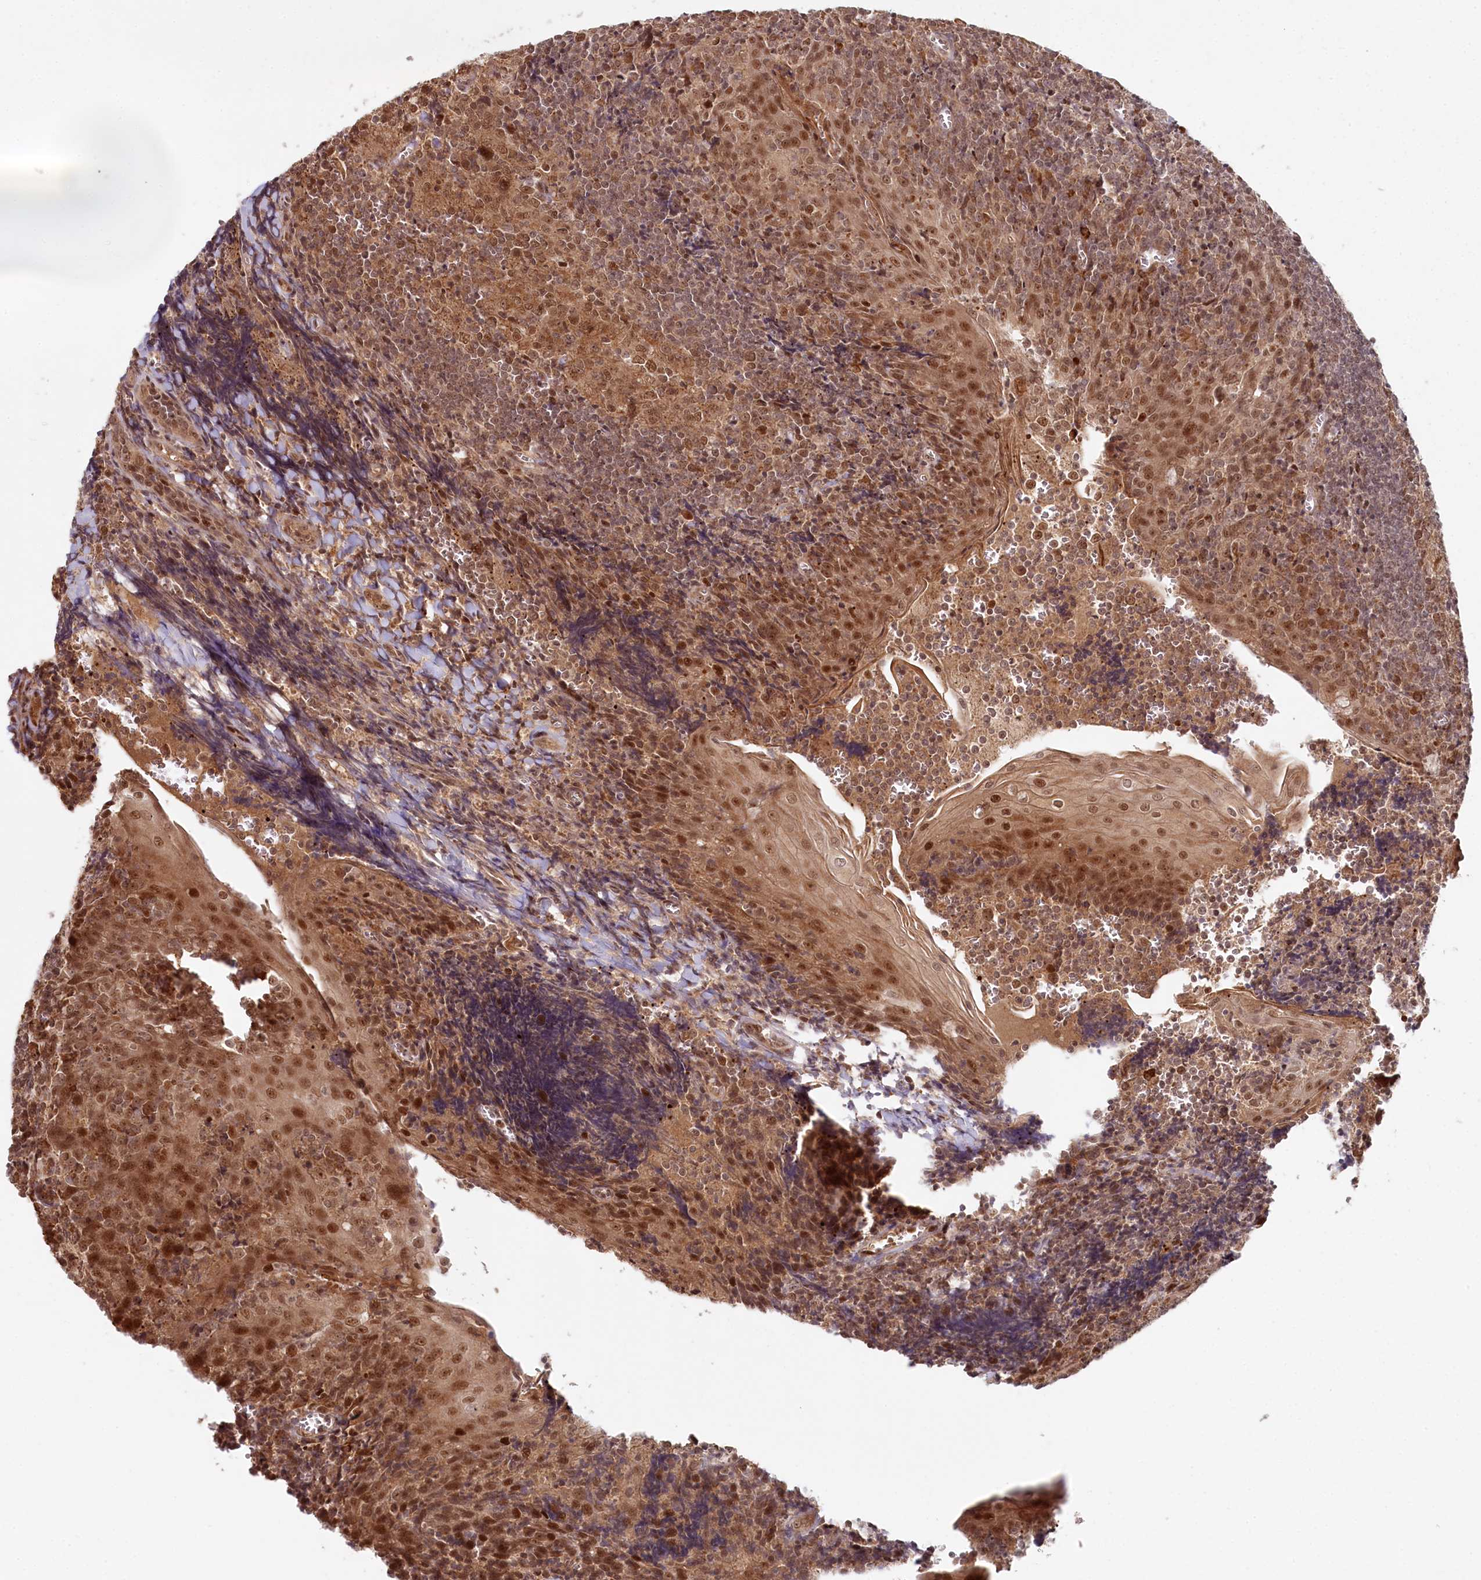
{"staining": {"intensity": "moderate", "quantity": ">75%", "location": "cytoplasmic/membranous,nuclear"}, "tissue": "tonsil", "cell_type": "Germinal center cells", "image_type": "normal", "snomed": [{"axis": "morphology", "description": "Normal tissue, NOS"}, {"axis": "topography", "description": "Tonsil"}], "caption": "IHC (DAB) staining of unremarkable human tonsil reveals moderate cytoplasmic/membranous,nuclear protein staining in about >75% of germinal center cells. (DAB (3,3'-diaminobenzidine) IHC with brightfield microscopy, high magnification).", "gene": "WAPL", "patient": {"sex": "male", "age": 27}}